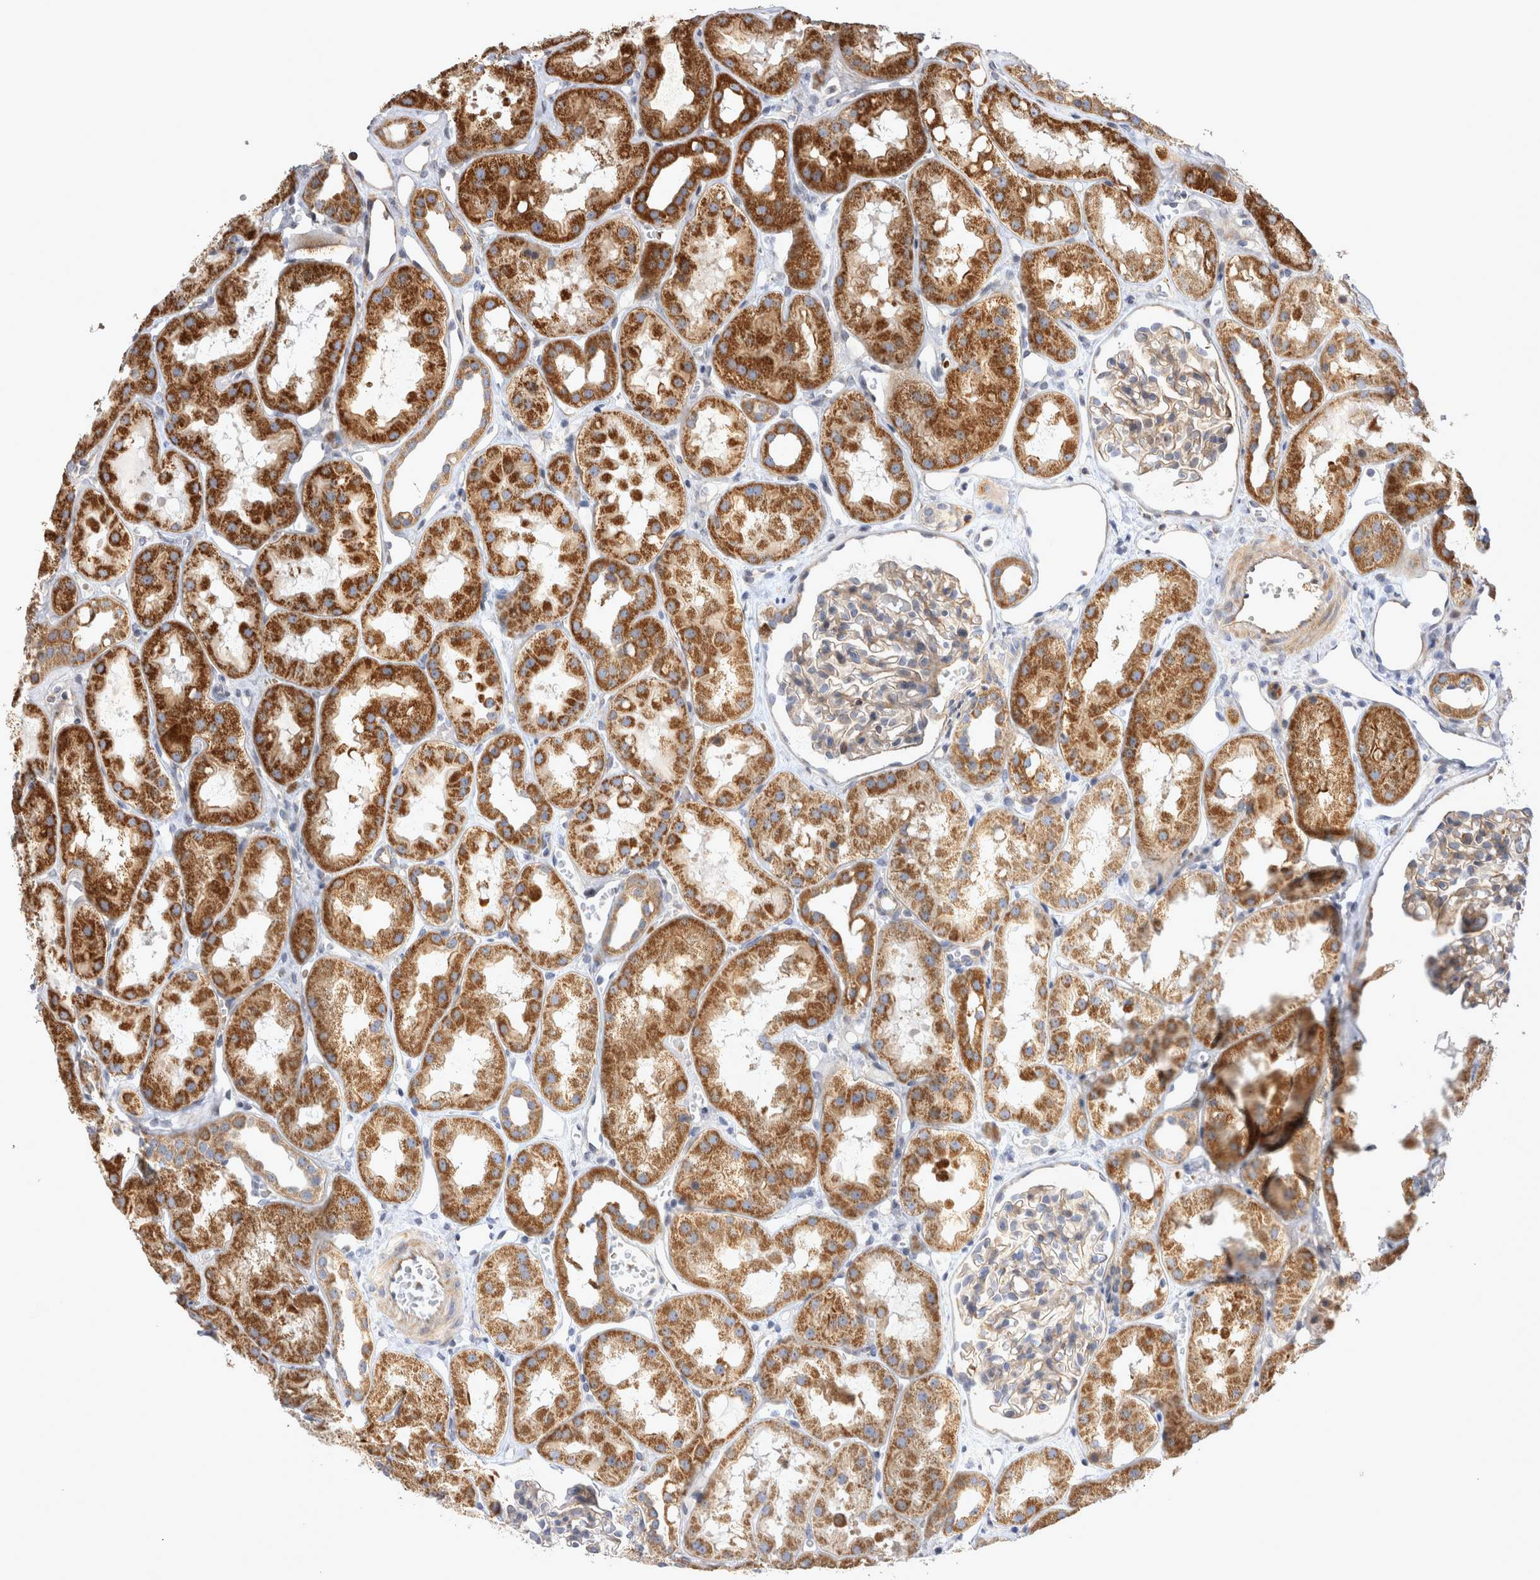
{"staining": {"intensity": "weak", "quantity": ">75%", "location": "cytoplasmic/membranous"}, "tissue": "kidney", "cell_type": "Cells in glomeruli", "image_type": "normal", "snomed": [{"axis": "morphology", "description": "Normal tissue, NOS"}, {"axis": "topography", "description": "Kidney"}], "caption": "The histopathology image reveals a brown stain indicating the presence of a protein in the cytoplasmic/membranous of cells in glomeruli in kidney. The staining is performed using DAB (3,3'-diaminobenzidine) brown chromogen to label protein expression. The nuclei are counter-stained blue using hematoxylin.", "gene": "TSPOAP1", "patient": {"sex": "male", "age": 16}}